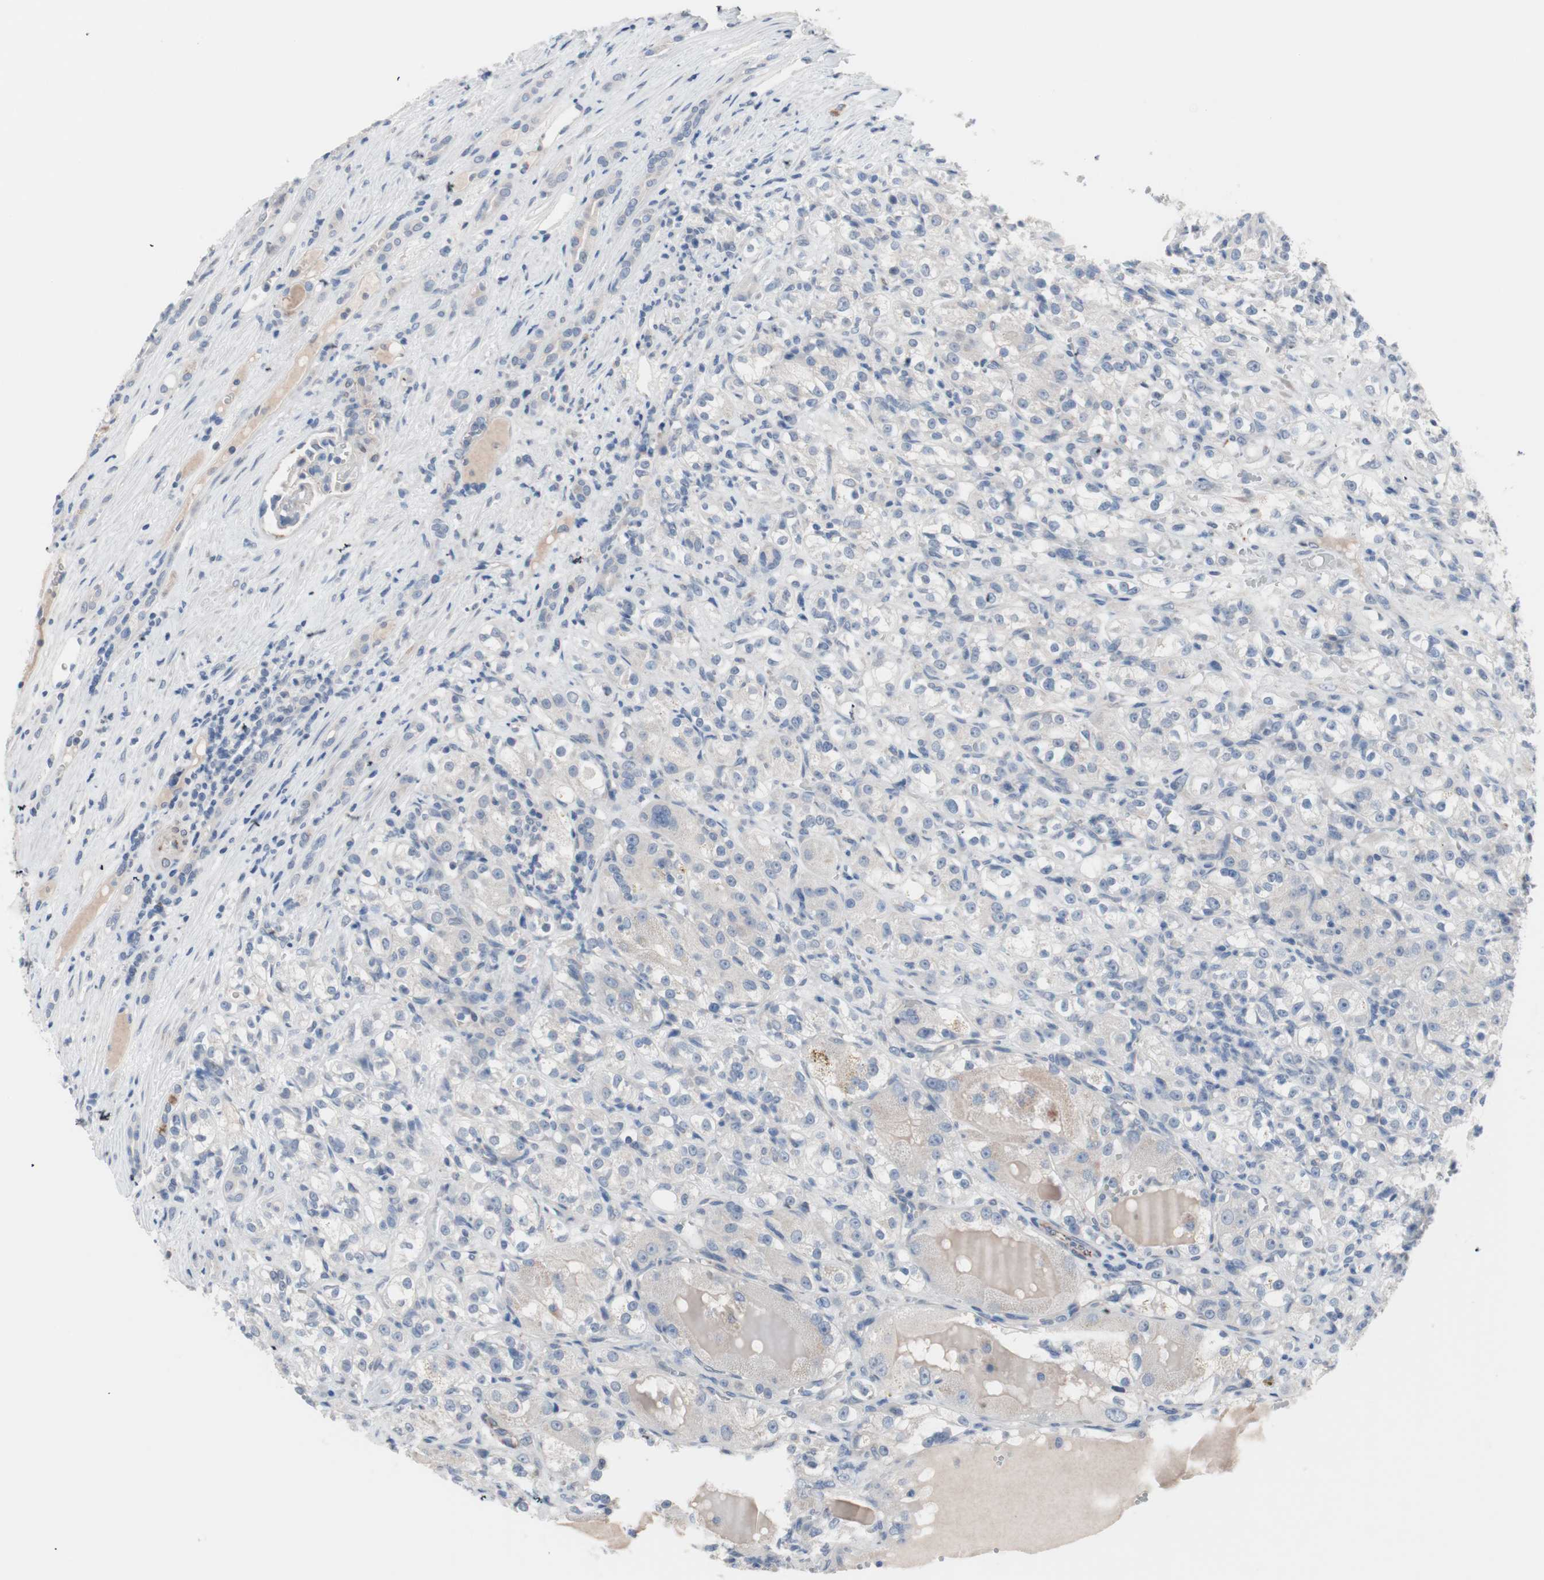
{"staining": {"intensity": "negative", "quantity": "none", "location": "none"}, "tissue": "renal cancer", "cell_type": "Tumor cells", "image_type": "cancer", "snomed": [{"axis": "morphology", "description": "Normal tissue, NOS"}, {"axis": "morphology", "description": "Adenocarcinoma, NOS"}, {"axis": "topography", "description": "Kidney"}], "caption": "Histopathology image shows no significant protein expression in tumor cells of adenocarcinoma (renal).", "gene": "ULBP1", "patient": {"sex": "male", "age": 61}}